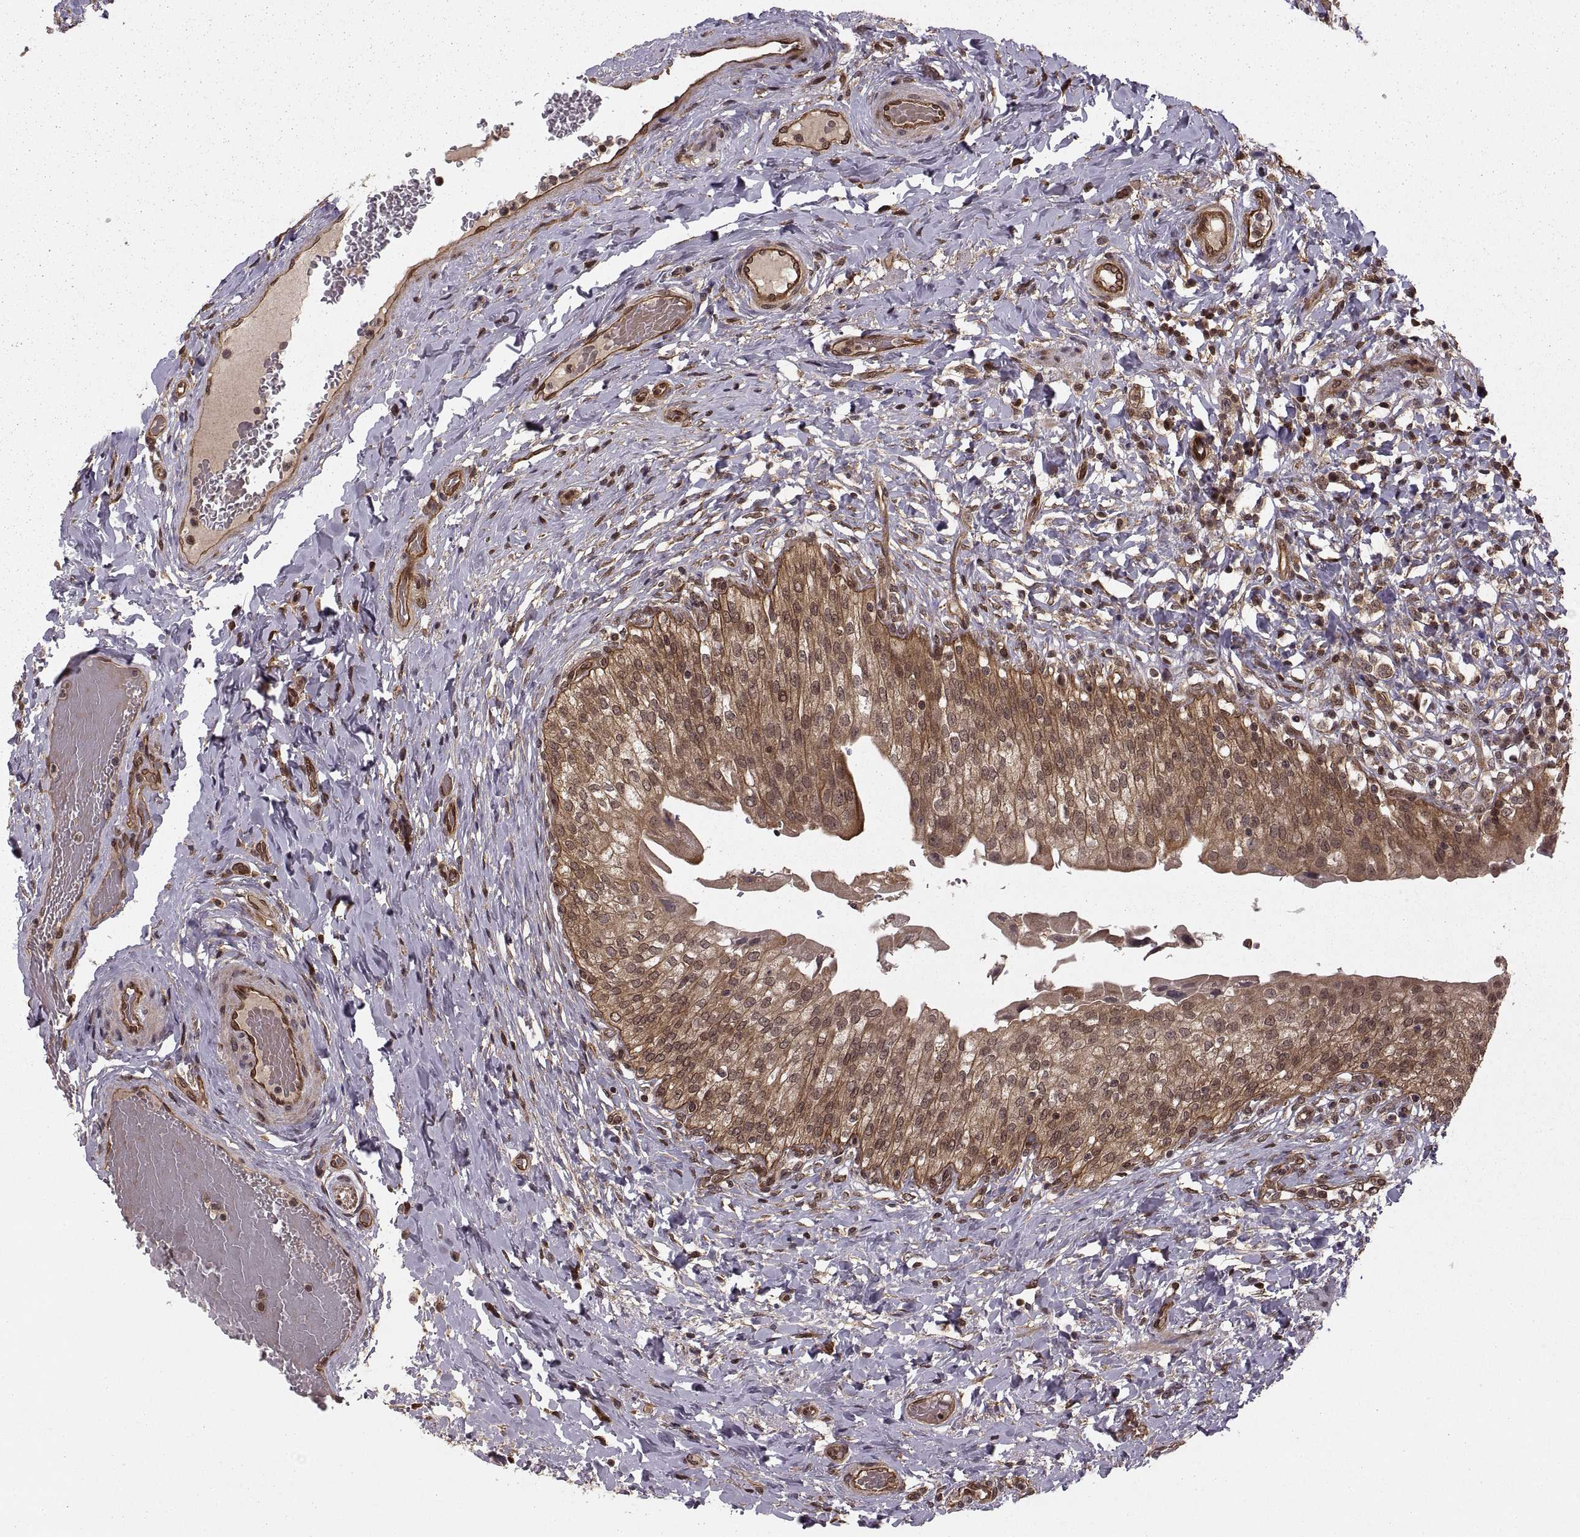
{"staining": {"intensity": "strong", "quantity": ">75%", "location": "cytoplasmic/membranous,nuclear"}, "tissue": "urinary bladder", "cell_type": "Urothelial cells", "image_type": "normal", "snomed": [{"axis": "morphology", "description": "Normal tissue, NOS"}, {"axis": "morphology", "description": "Inflammation, NOS"}, {"axis": "topography", "description": "Urinary bladder"}], "caption": "Benign urinary bladder was stained to show a protein in brown. There is high levels of strong cytoplasmic/membranous,nuclear positivity in approximately >75% of urothelial cells.", "gene": "DEDD", "patient": {"sex": "male", "age": 64}}